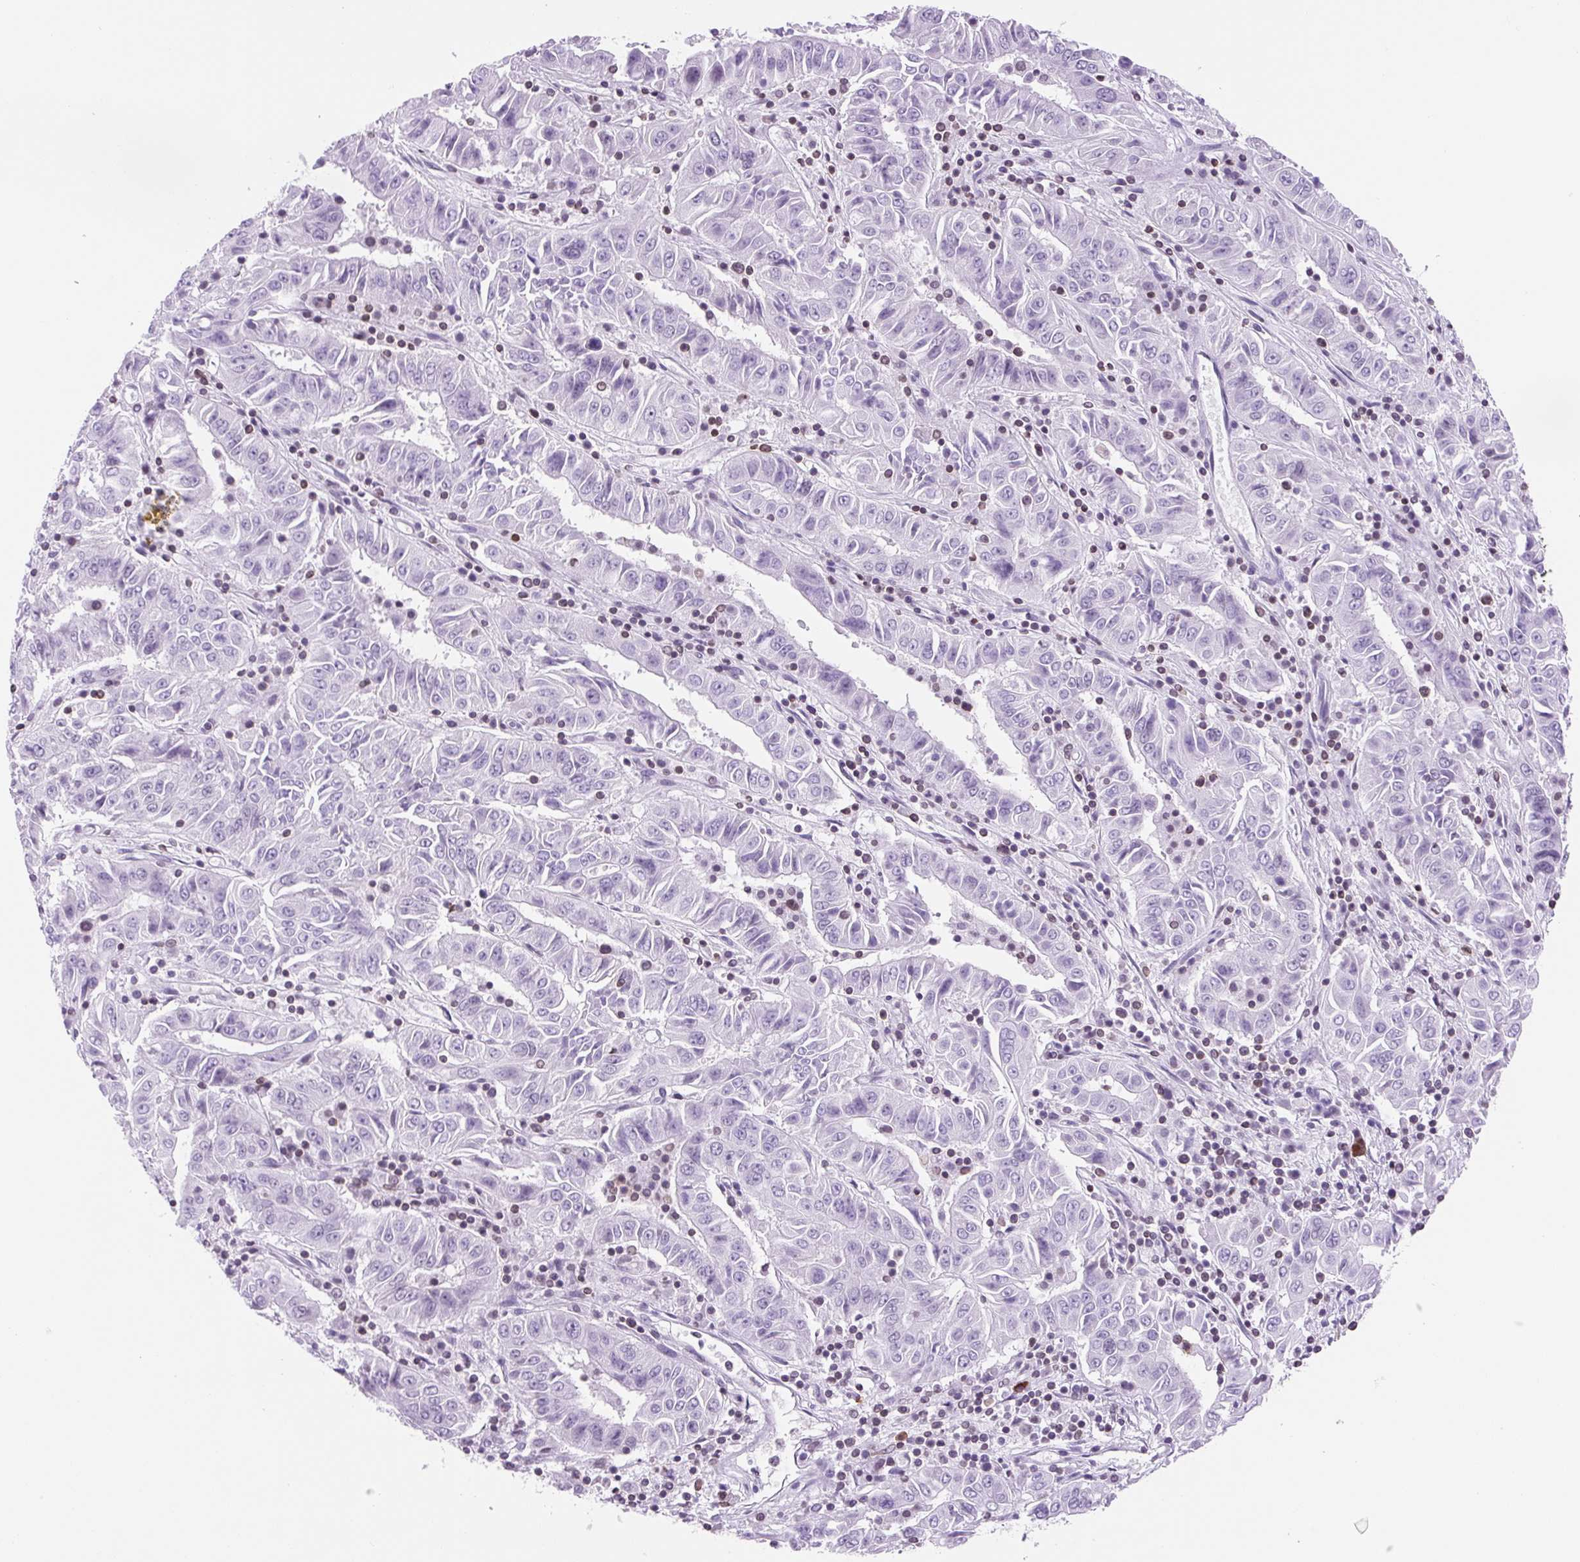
{"staining": {"intensity": "negative", "quantity": "none", "location": "none"}, "tissue": "pancreatic cancer", "cell_type": "Tumor cells", "image_type": "cancer", "snomed": [{"axis": "morphology", "description": "Adenocarcinoma, NOS"}, {"axis": "topography", "description": "Pancreas"}], "caption": "High magnification brightfield microscopy of adenocarcinoma (pancreatic) stained with DAB (3,3'-diaminobenzidine) (brown) and counterstained with hematoxylin (blue): tumor cells show no significant staining.", "gene": "VPREB1", "patient": {"sex": "male", "age": 63}}